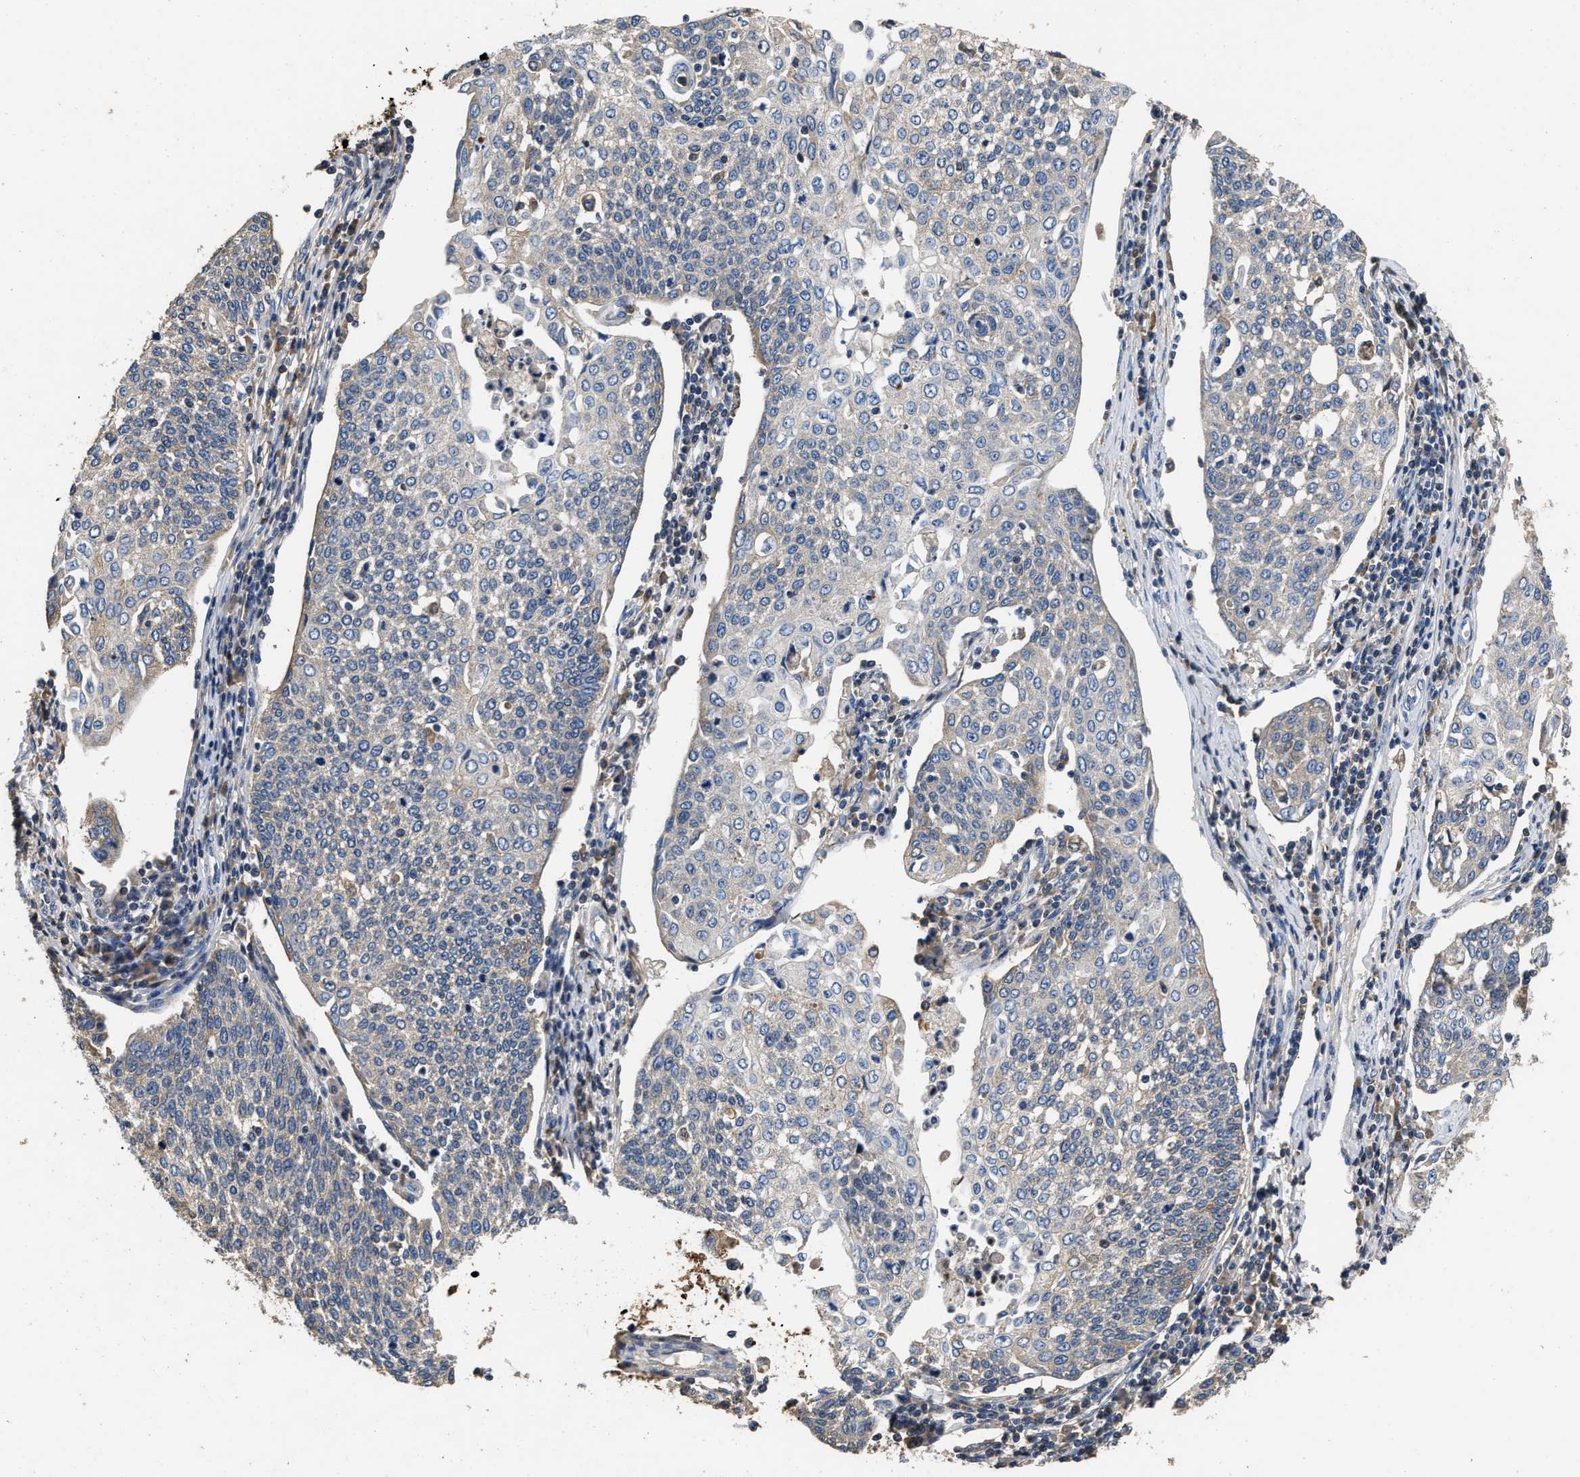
{"staining": {"intensity": "weak", "quantity": "<25%", "location": "cytoplasmic/membranous"}, "tissue": "cervical cancer", "cell_type": "Tumor cells", "image_type": "cancer", "snomed": [{"axis": "morphology", "description": "Squamous cell carcinoma, NOS"}, {"axis": "topography", "description": "Cervix"}], "caption": "High power microscopy micrograph of an IHC photomicrograph of squamous cell carcinoma (cervical), revealing no significant staining in tumor cells. (Brightfield microscopy of DAB (3,3'-diaminobenzidine) IHC at high magnification).", "gene": "C3", "patient": {"sex": "female", "age": 34}}